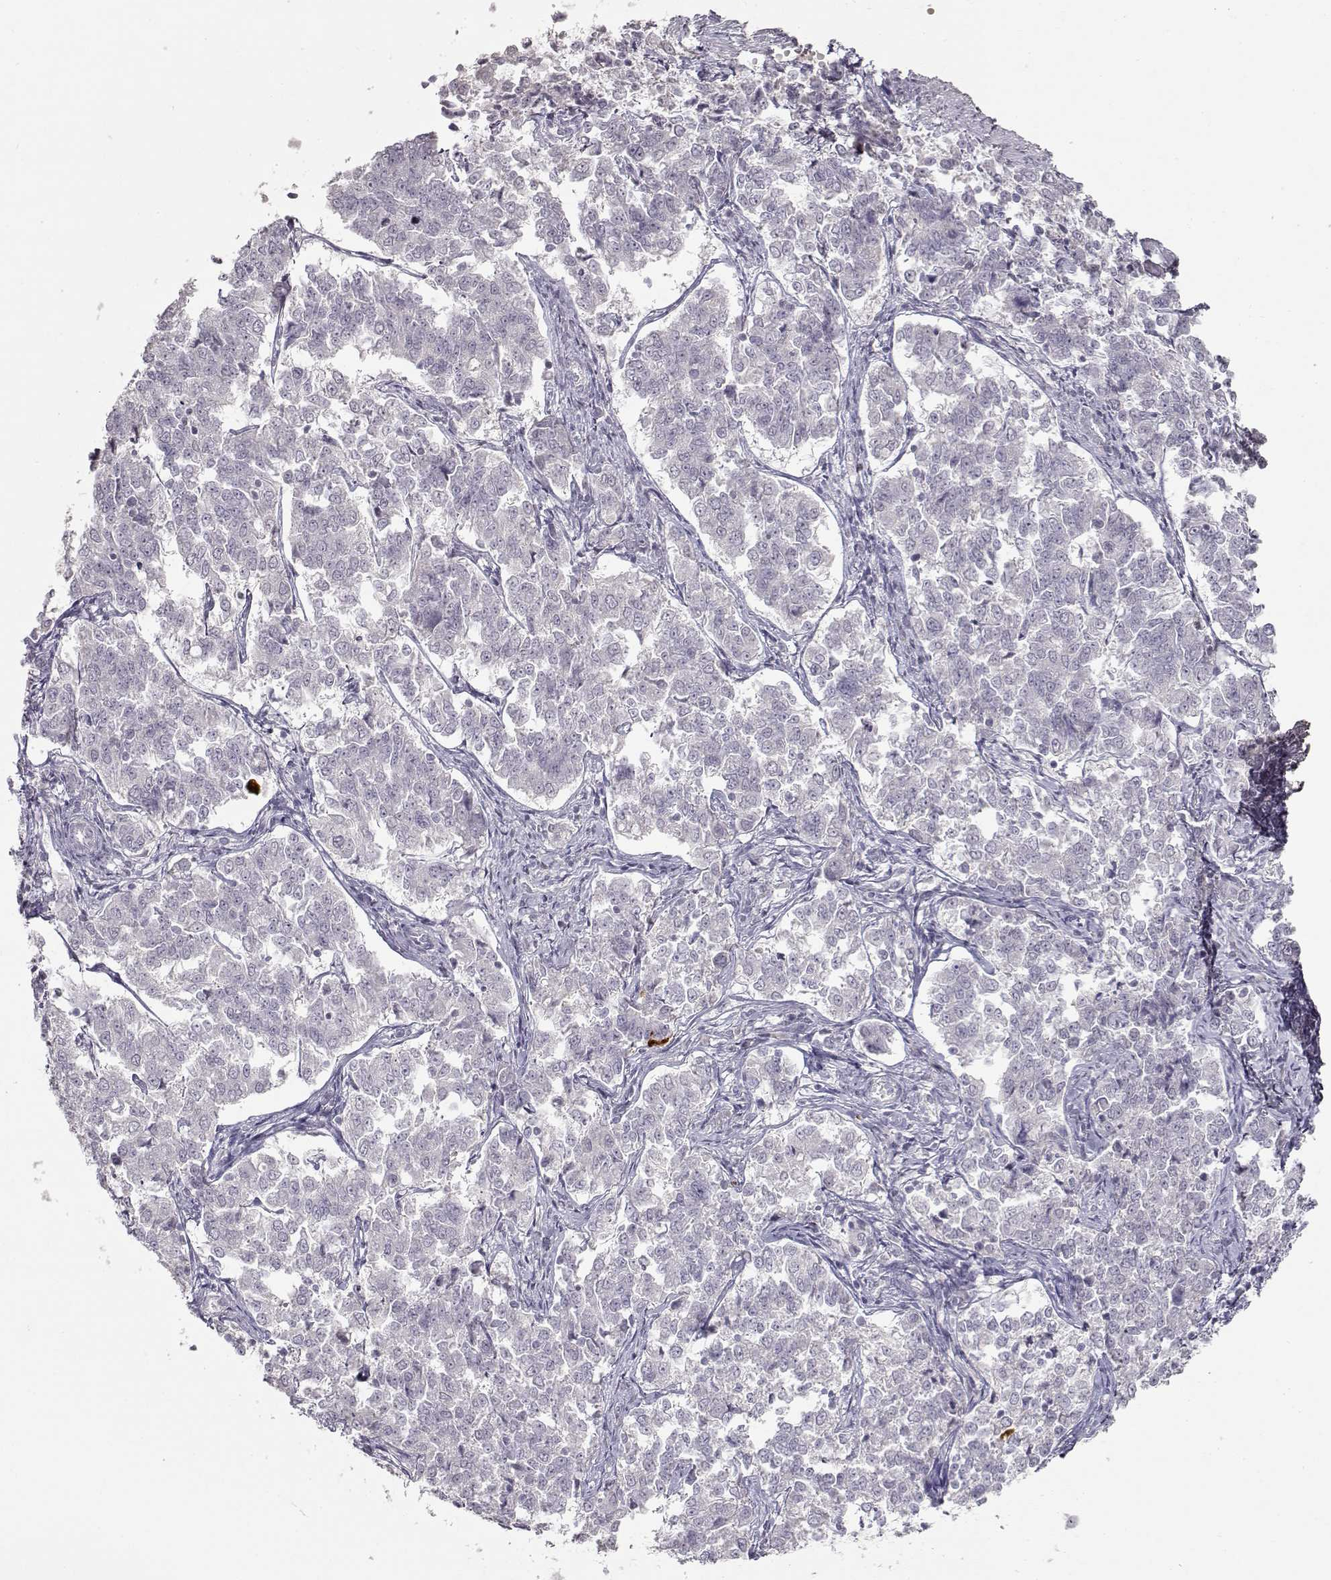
{"staining": {"intensity": "negative", "quantity": "none", "location": "none"}, "tissue": "endometrial cancer", "cell_type": "Tumor cells", "image_type": "cancer", "snomed": [{"axis": "morphology", "description": "Adenocarcinoma, NOS"}, {"axis": "topography", "description": "Endometrium"}], "caption": "The photomicrograph shows no staining of tumor cells in endometrial cancer (adenocarcinoma). The staining was performed using DAB to visualize the protein expression in brown, while the nuclei were stained in blue with hematoxylin (Magnification: 20x).", "gene": "S100B", "patient": {"sex": "female", "age": 43}}